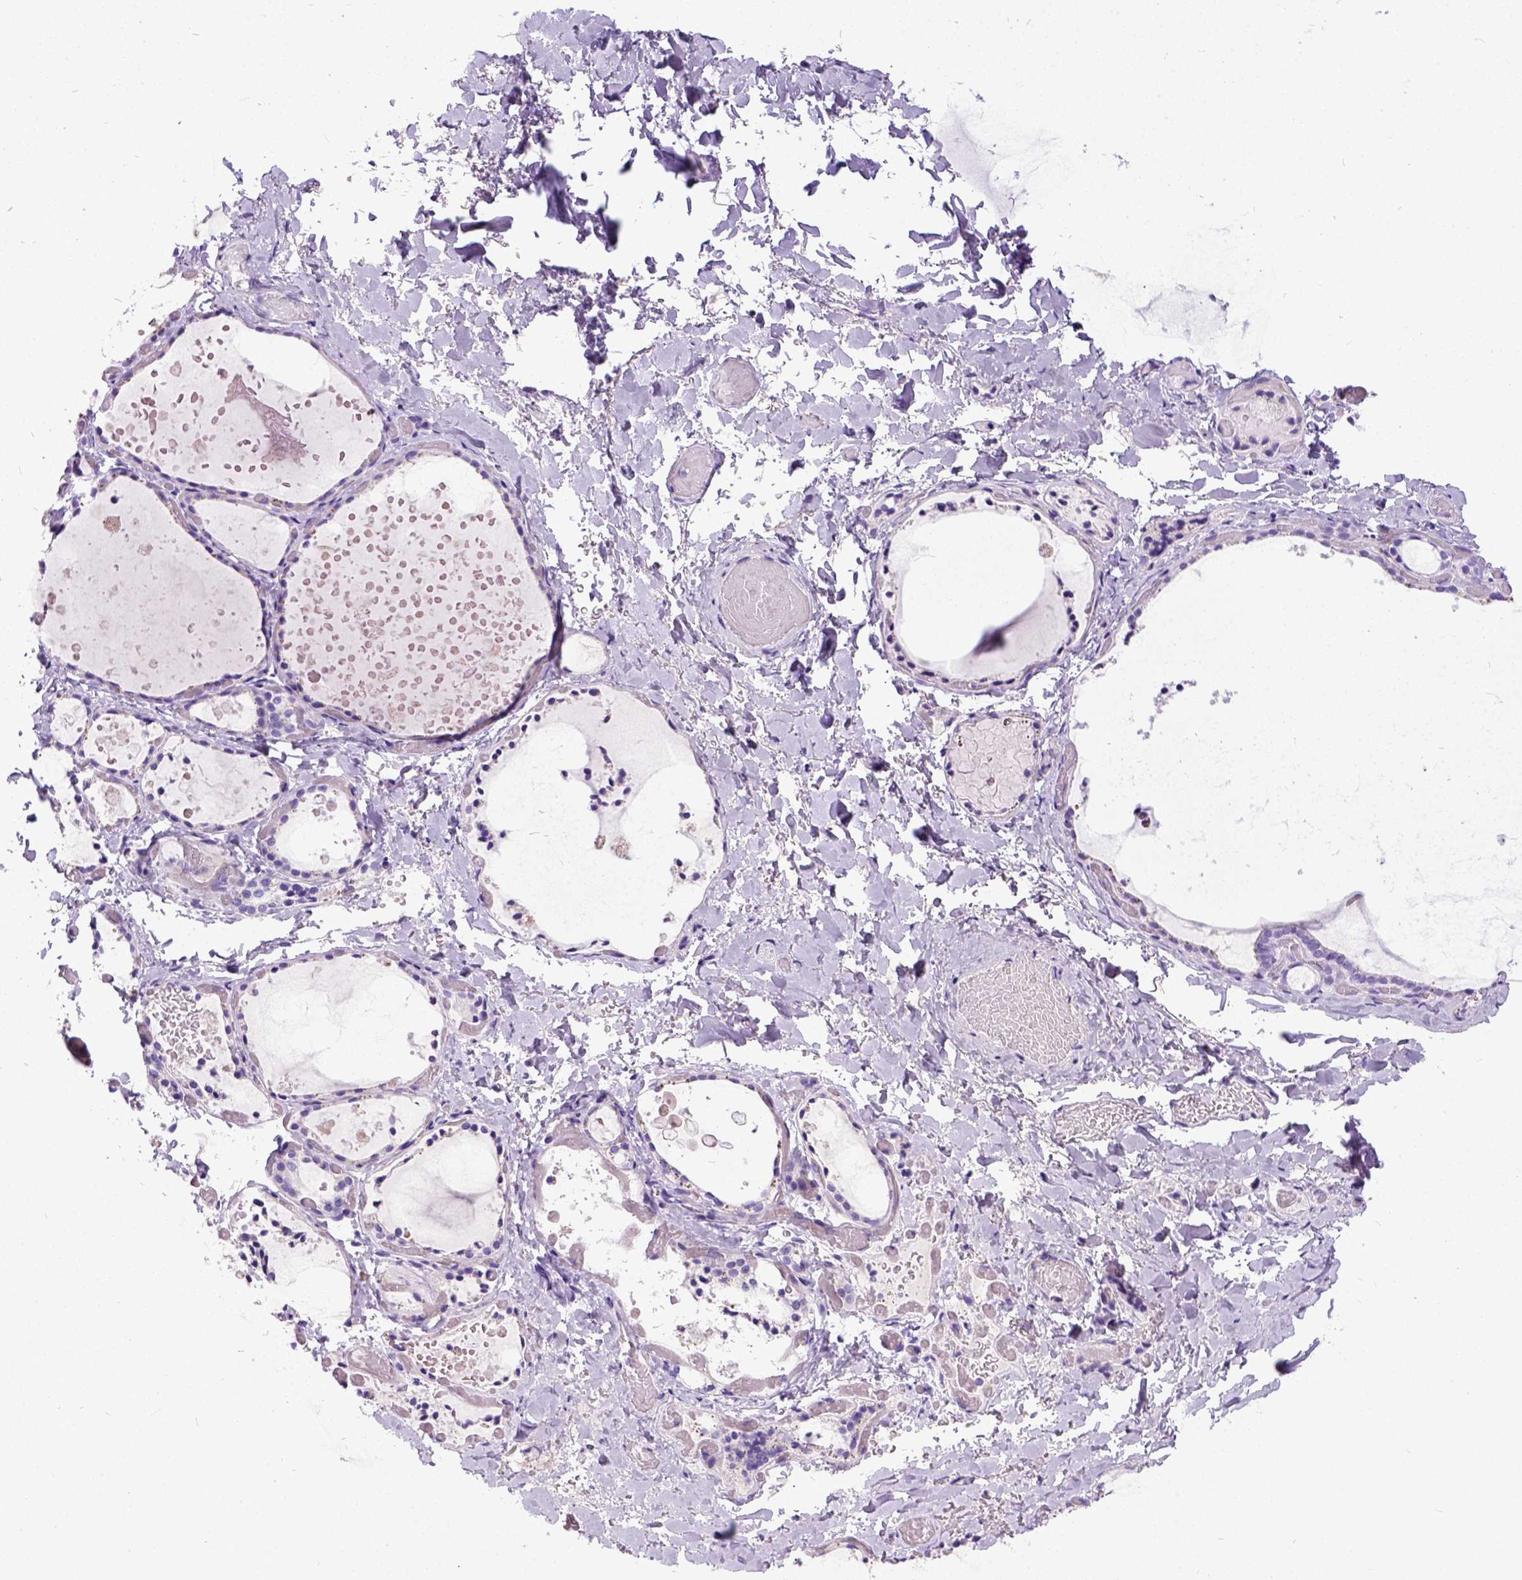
{"staining": {"intensity": "negative", "quantity": "none", "location": "none"}, "tissue": "thyroid gland", "cell_type": "Glandular cells", "image_type": "normal", "snomed": [{"axis": "morphology", "description": "Normal tissue, NOS"}, {"axis": "topography", "description": "Thyroid gland"}], "caption": "Immunohistochemical staining of normal human thyroid gland displays no significant expression in glandular cells. (DAB immunohistochemistry (IHC) visualized using brightfield microscopy, high magnification).", "gene": "IGF2", "patient": {"sex": "female", "age": 56}}